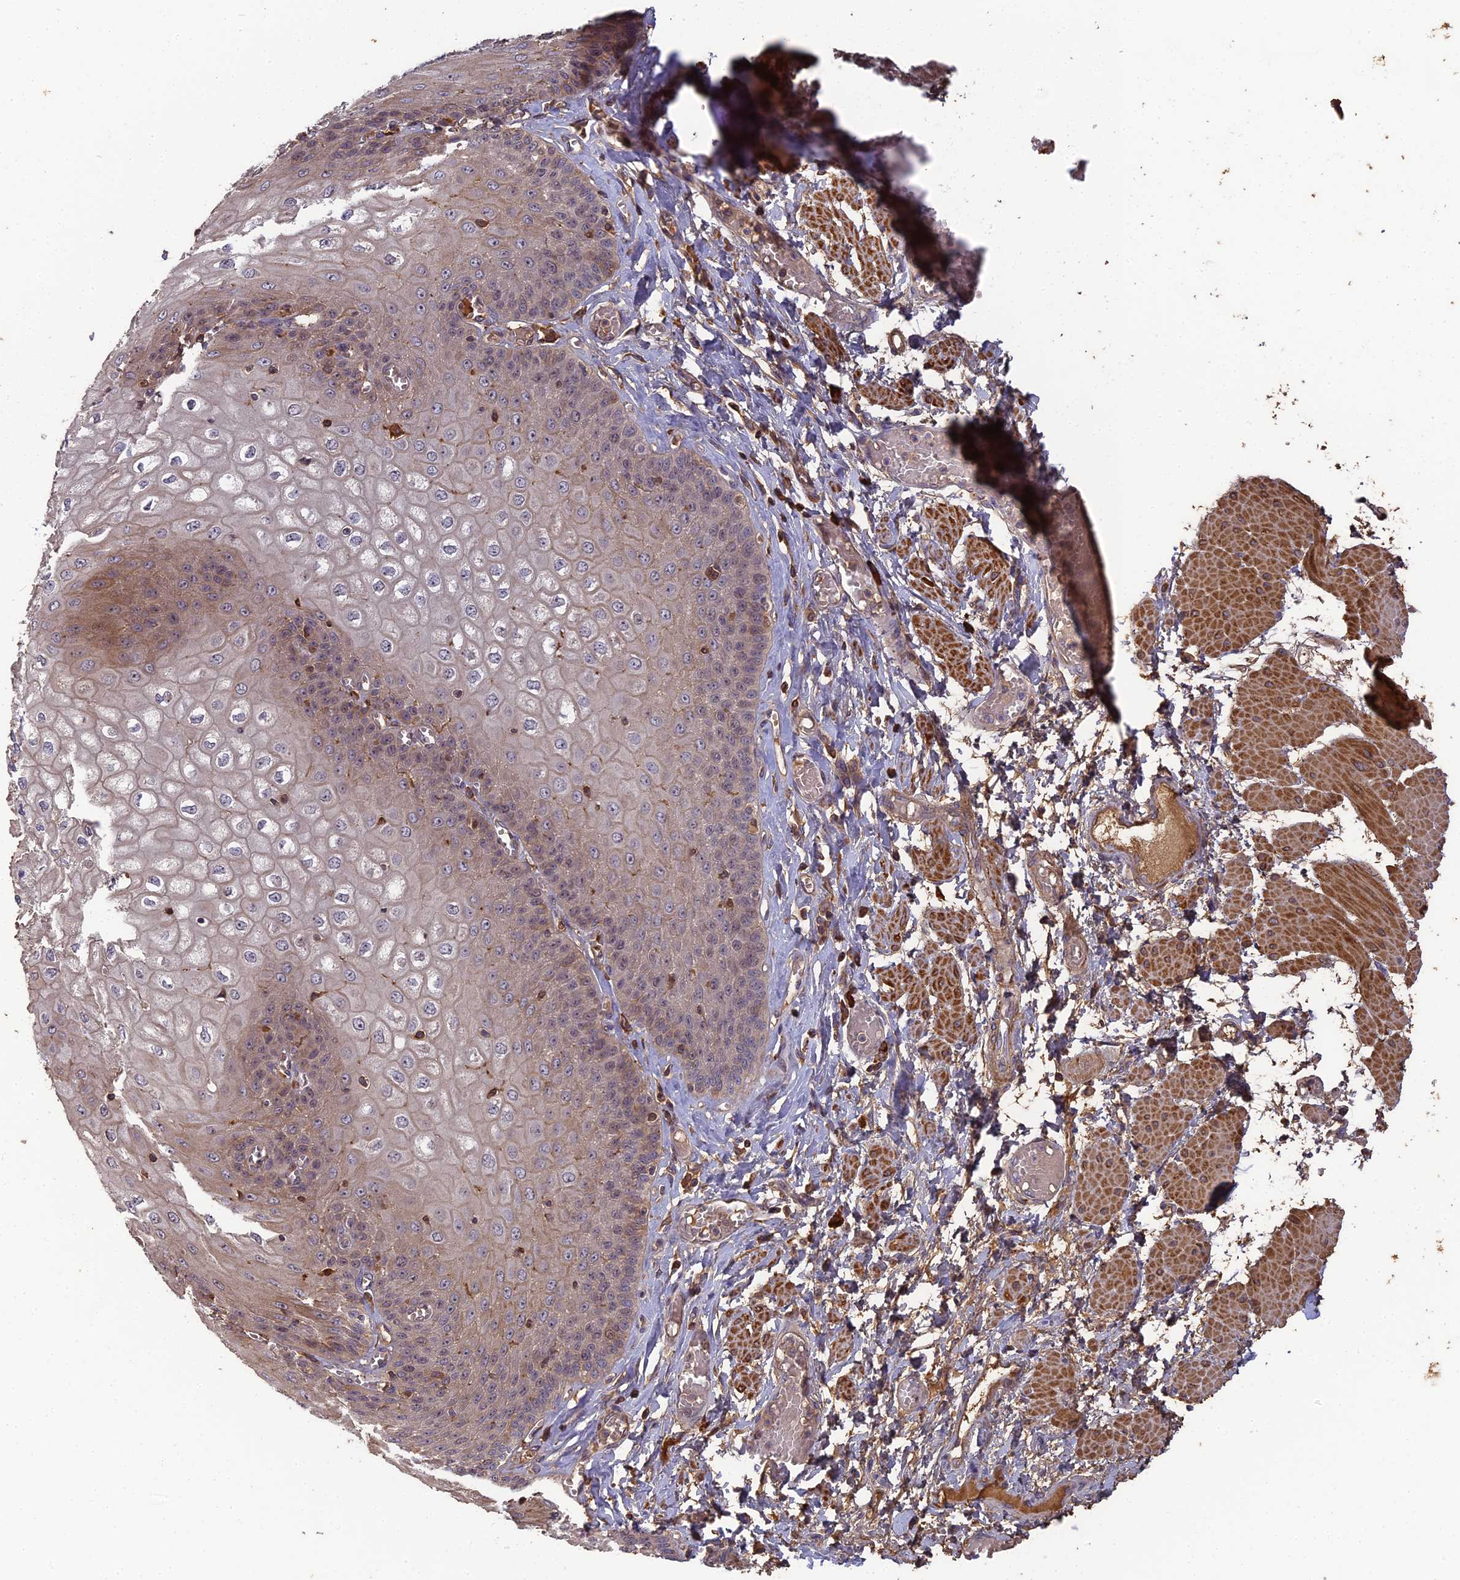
{"staining": {"intensity": "moderate", "quantity": "25%-75%", "location": "cytoplasmic/membranous"}, "tissue": "esophagus", "cell_type": "Squamous epithelial cells", "image_type": "normal", "snomed": [{"axis": "morphology", "description": "Normal tissue, NOS"}, {"axis": "topography", "description": "Esophagus"}], "caption": "Immunohistochemical staining of normal esophagus shows moderate cytoplasmic/membranous protein expression in approximately 25%-75% of squamous epithelial cells.", "gene": "ERMAP", "patient": {"sex": "male", "age": 60}}